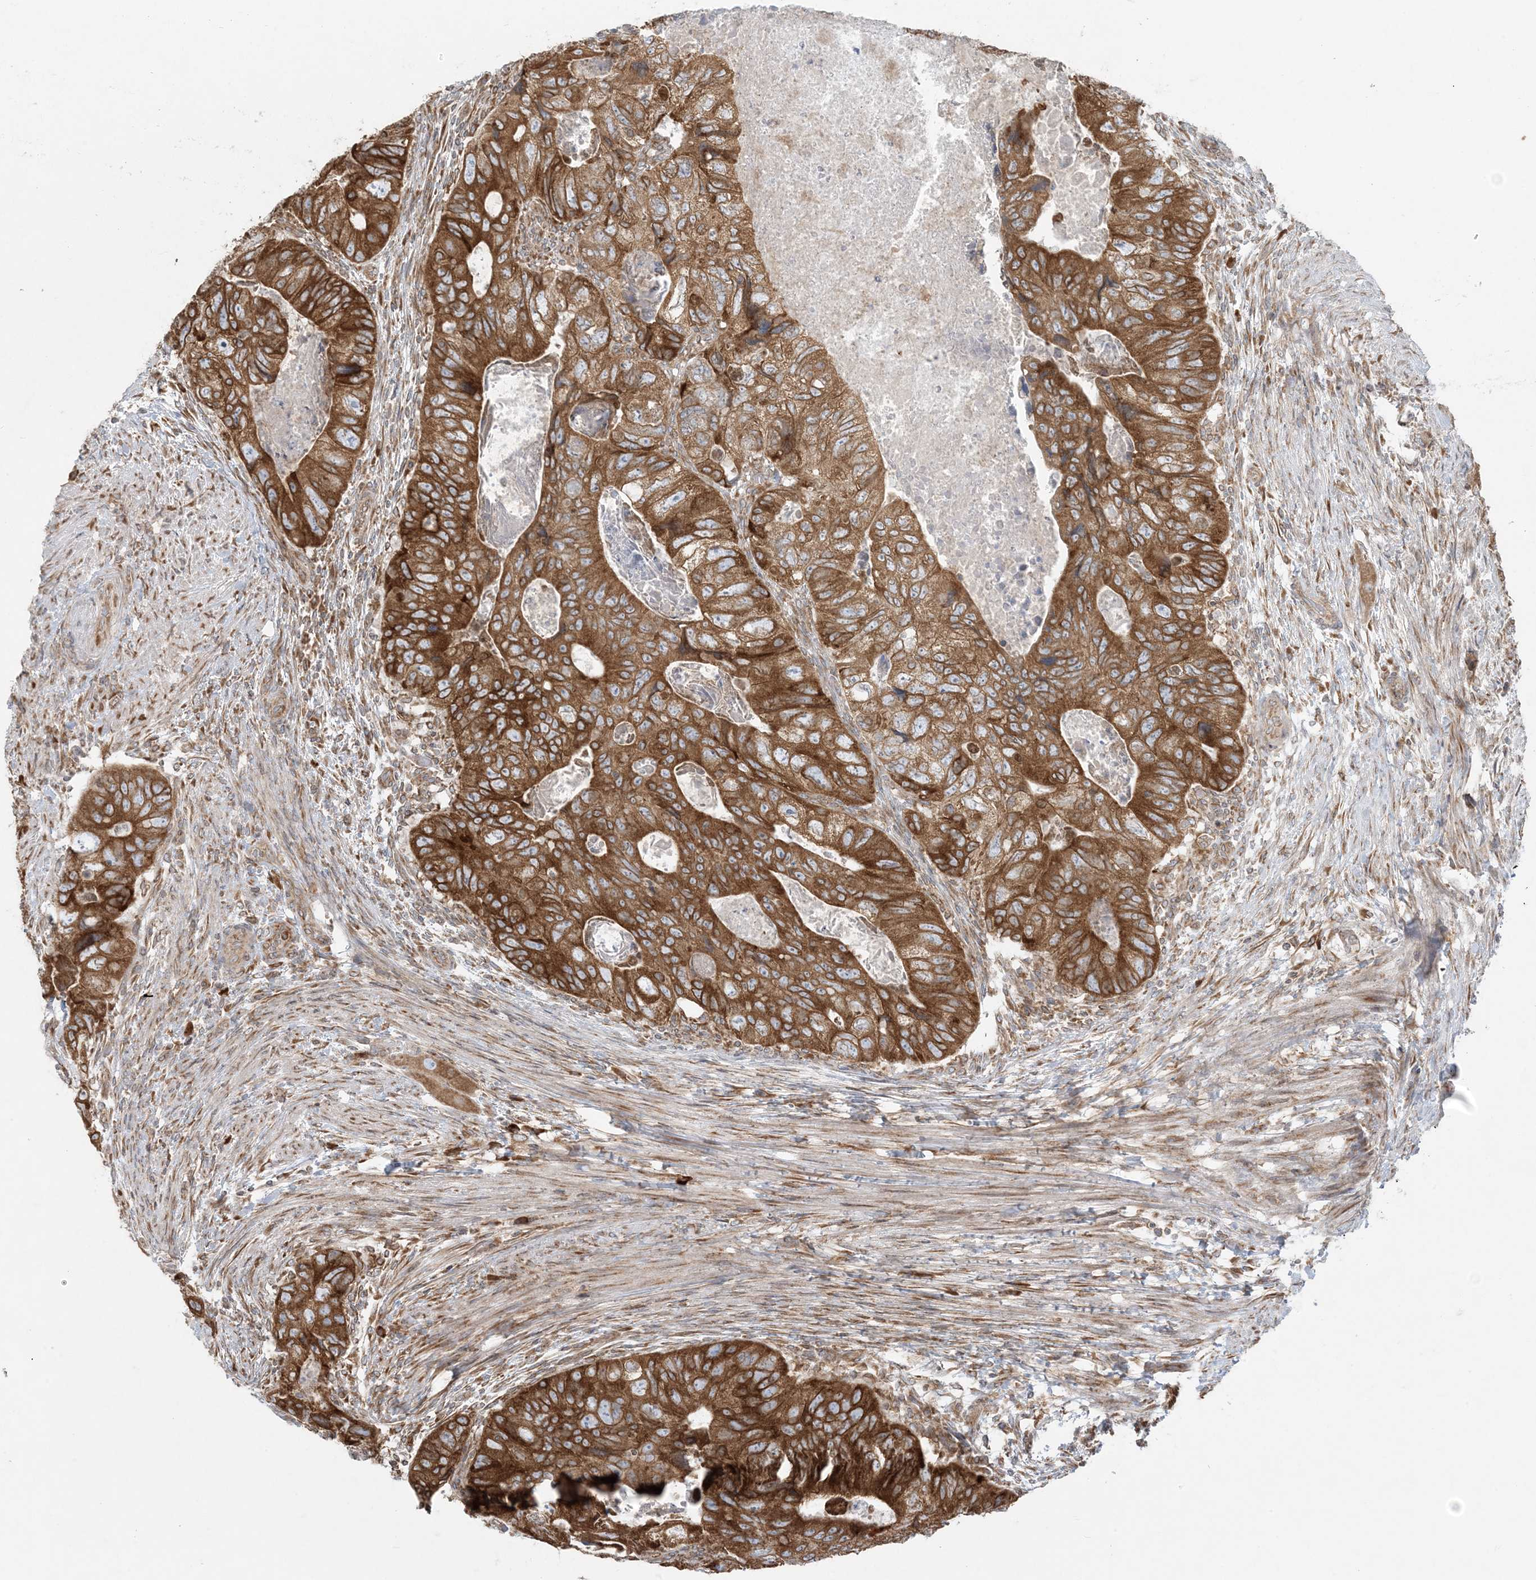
{"staining": {"intensity": "strong", "quantity": ">75%", "location": "cytoplasmic/membranous"}, "tissue": "colorectal cancer", "cell_type": "Tumor cells", "image_type": "cancer", "snomed": [{"axis": "morphology", "description": "Adenocarcinoma, NOS"}, {"axis": "topography", "description": "Rectum"}], "caption": "Protein analysis of colorectal adenocarcinoma tissue reveals strong cytoplasmic/membranous positivity in approximately >75% of tumor cells.", "gene": "UBXN4", "patient": {"sex": "male", "age": 63}}